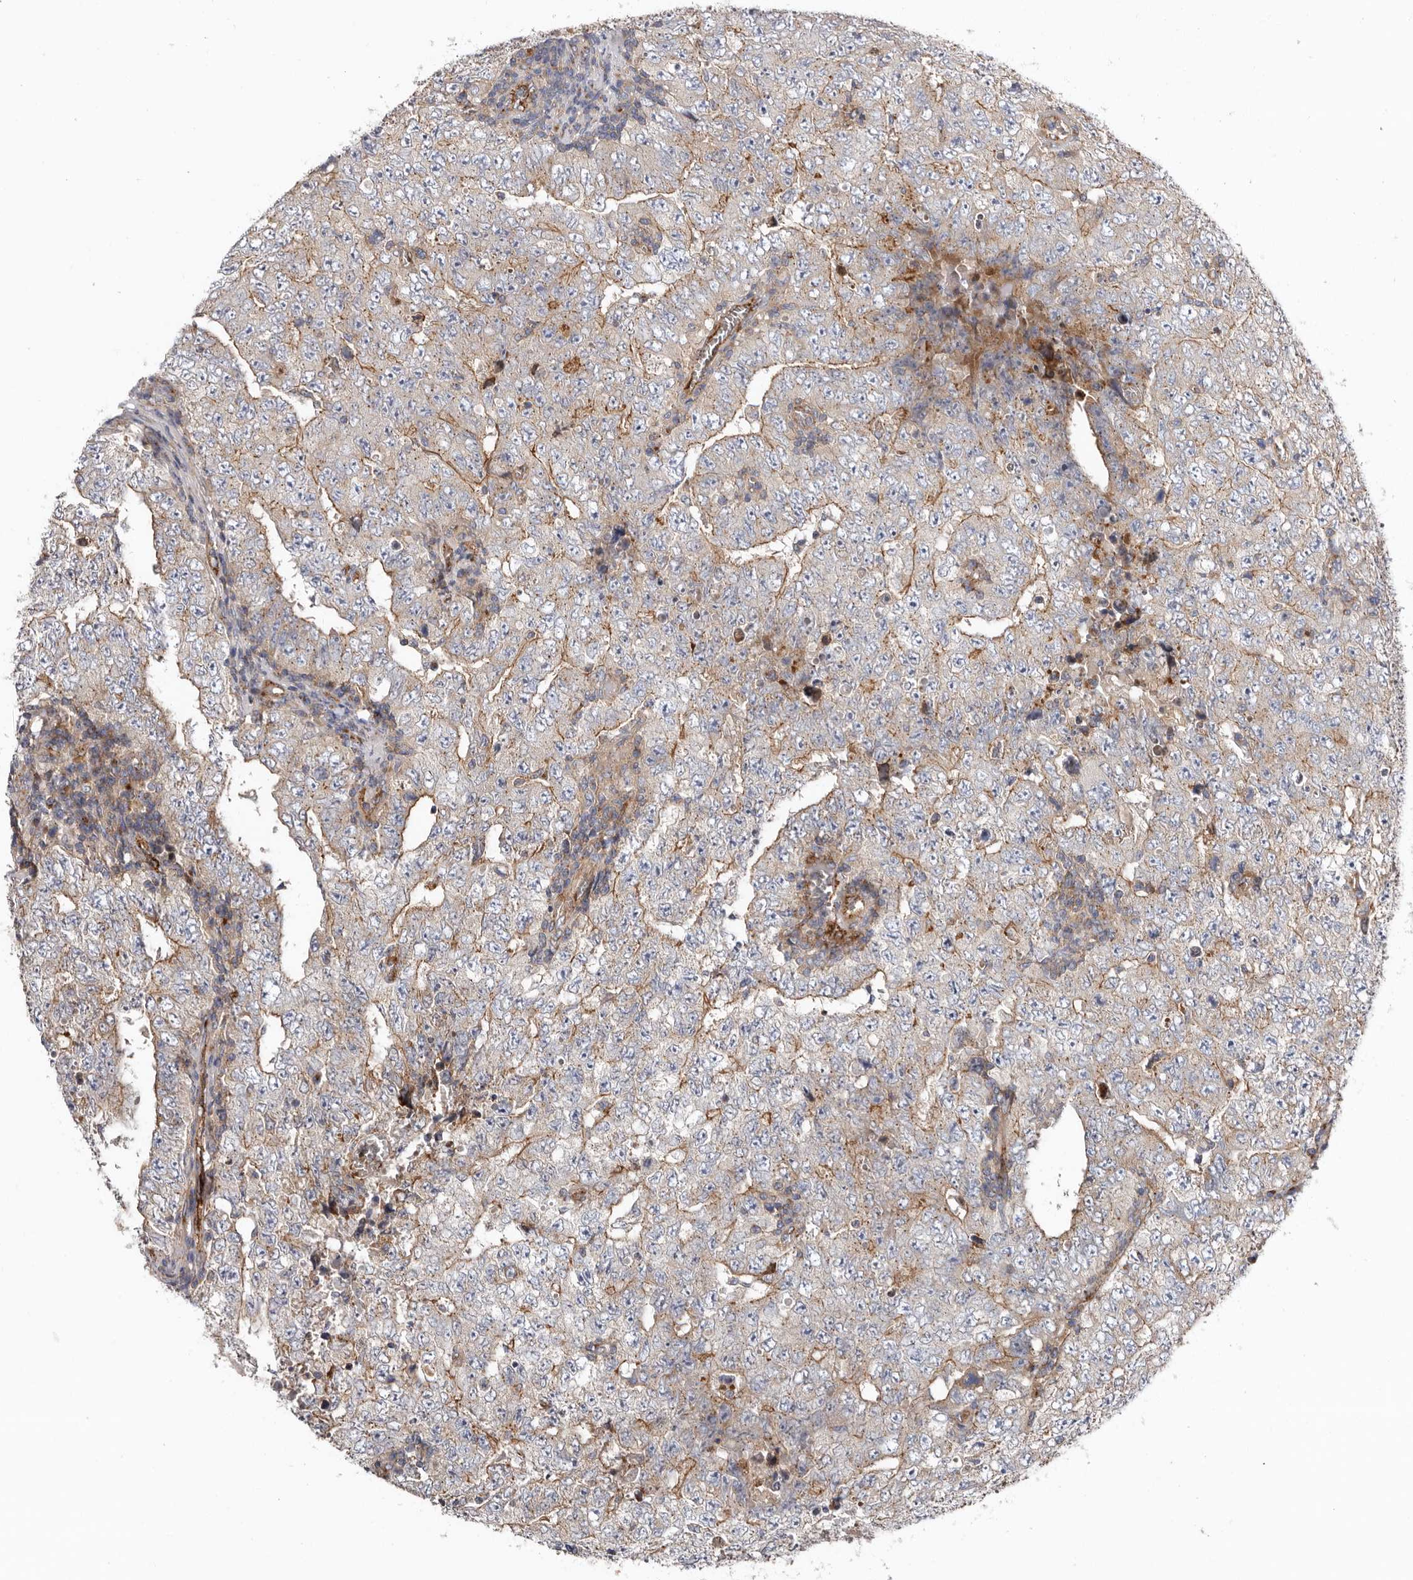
{"staining": {"intensity": "moderate", "quantity": "25%-75%", "location": "cytoplasmic/membranous"}, "tissue": "testis cancer", "cell_type": "Tumor cells", "image_type": "cancer", "snomed": [{"axis": "morphology", "description": "Carcinoma, Embryonal, NOS"}, {"axis": "topography", "description": "Testis"}], "caption": "Approximately 25%-75% of tumor cells in human testis cancer reveal moderate cytoplasmic/membranous protein positivity as visualized by brown immunohistochemical staining.", "gene": "LUZP1", "patient": {"sex": "male", "age": 26}}